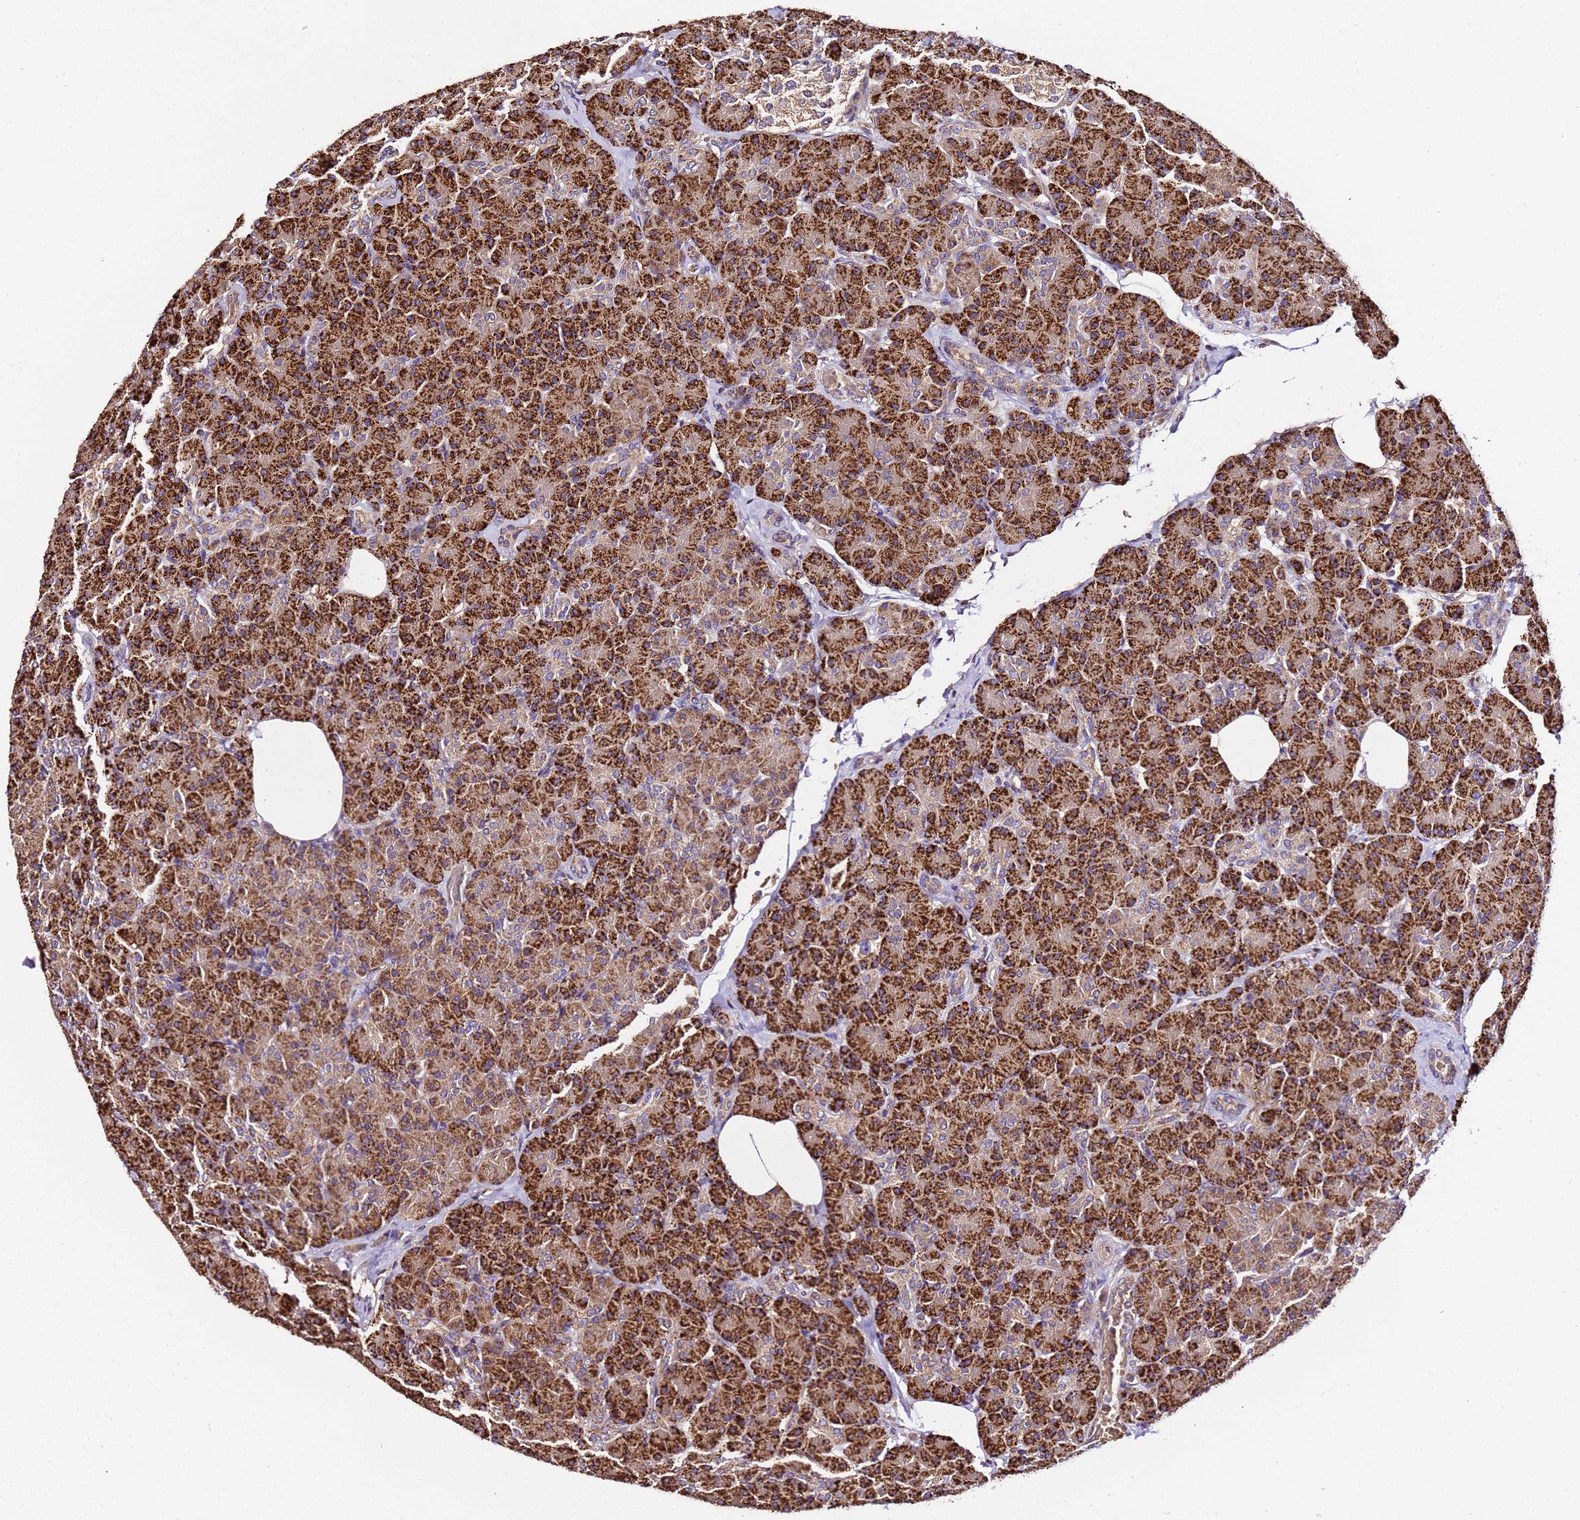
{"staining": {"intensity": "strong", "quantity": ">75%", "location": "cytoplasmic/membranous"}, "tissue": "pancreas", "cell_type": "Exocrine glandular cells", "image_type": "normal", "snomed": [{"axis": "morphology", "description": "Normal tissue, NOS"}, {"axis": "topography", "description": "Pancreas"}], "caption": "Immunohistochemistry staining of normal pancreas, which demonstrates high levels of strong cytoplasmic/membranous staining in approximately >75% of exocrine glandular cells indicating strong cytoplasmic/membranous protein positivity. The staining was performed using DAB (brown) for protein detection and nuclei were counterstained in hematoxylin (blue).", "gene": "LRRIQ1", "patient": {"sex": "female", "age": 43}}